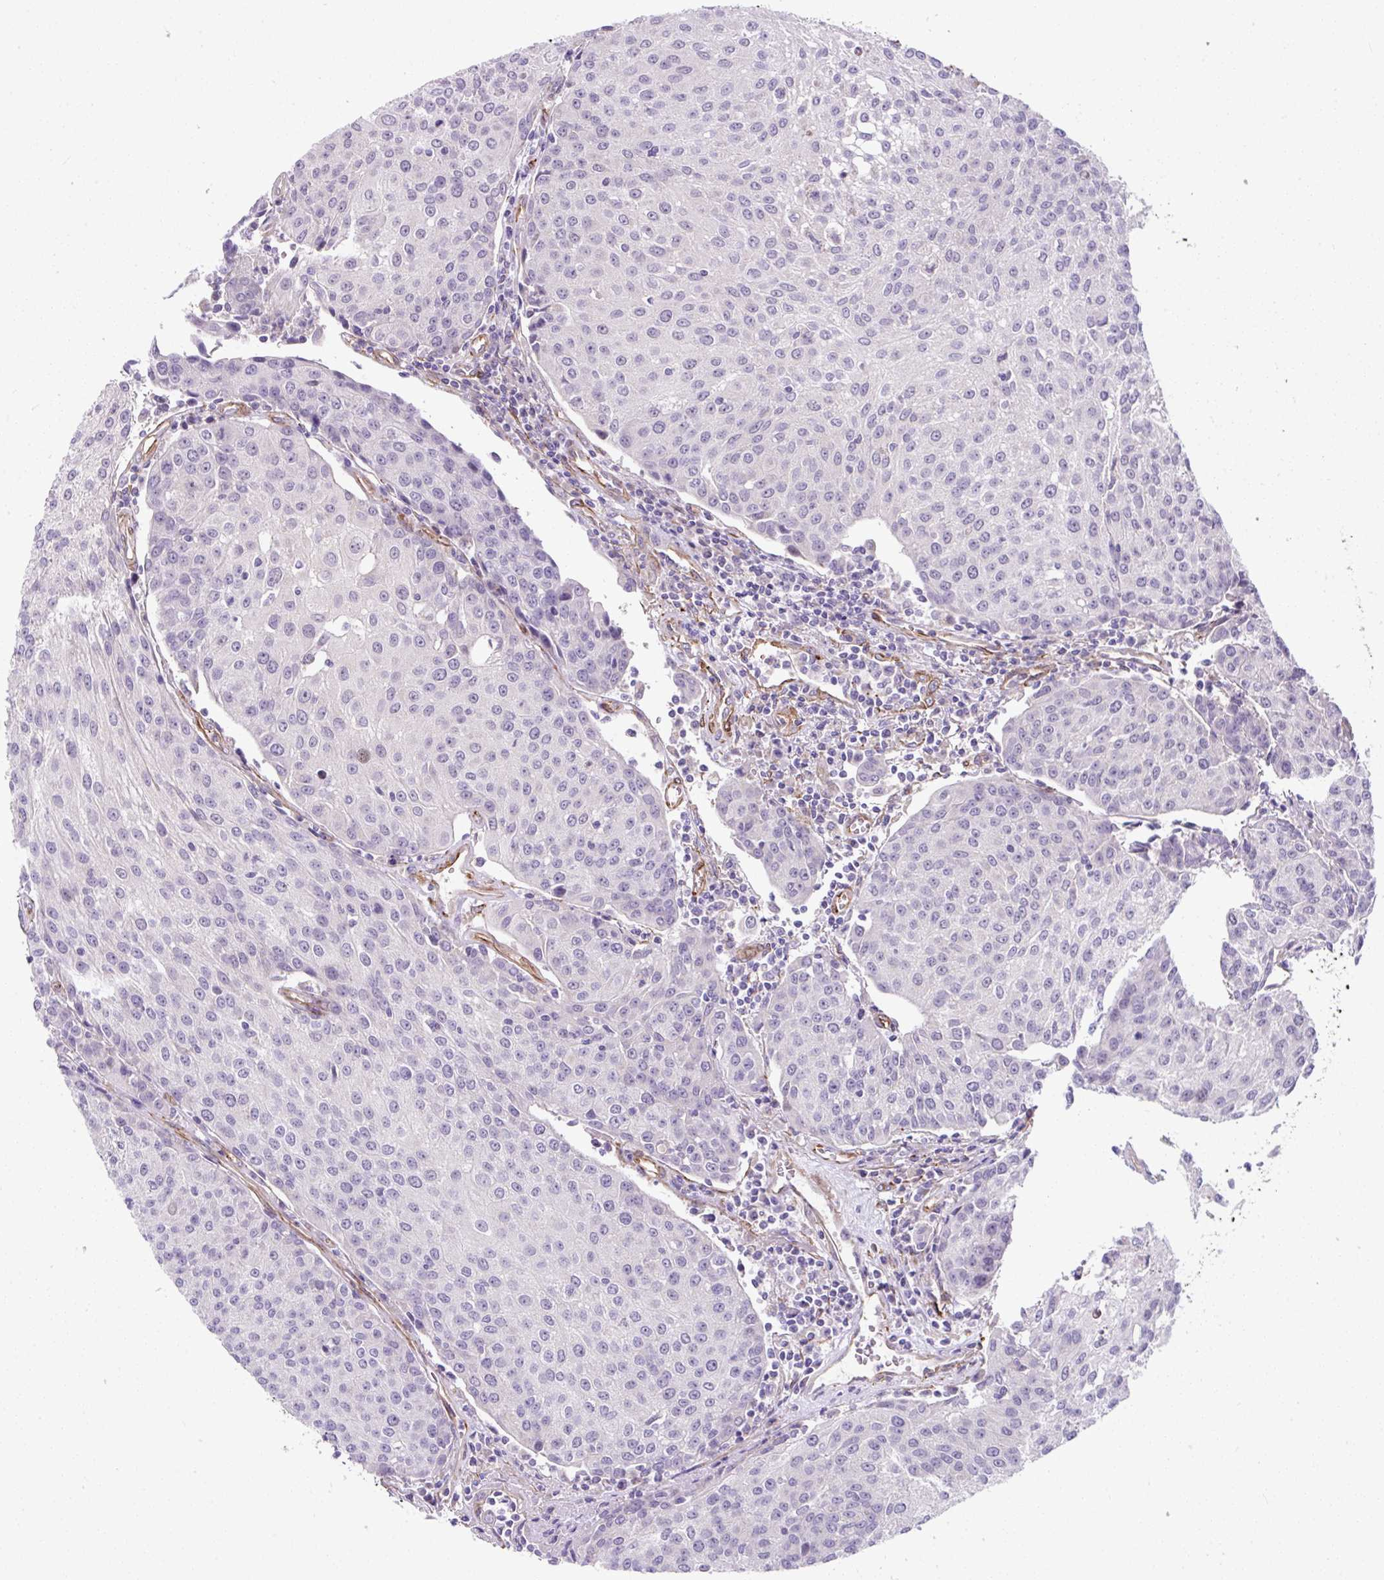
{"staining": {"intensity": "negative", "quantity": "none", "location": "none"}, "tissue": "urothelial cancer", "cell_type": "Tumor cells", "image_type": "cancer", "snomed": [{"axis": "morphology", "description": "Urothelial carcinoma, High grade"}, {"axis": "topography", "description": "Urinary bladder"}], "caption": "IHC of urothelial carcinoma (high-grade) shows no expression in tumor cells.", "gene": "ANKUB1", "patient": {"sex": "female", "age": 85}}